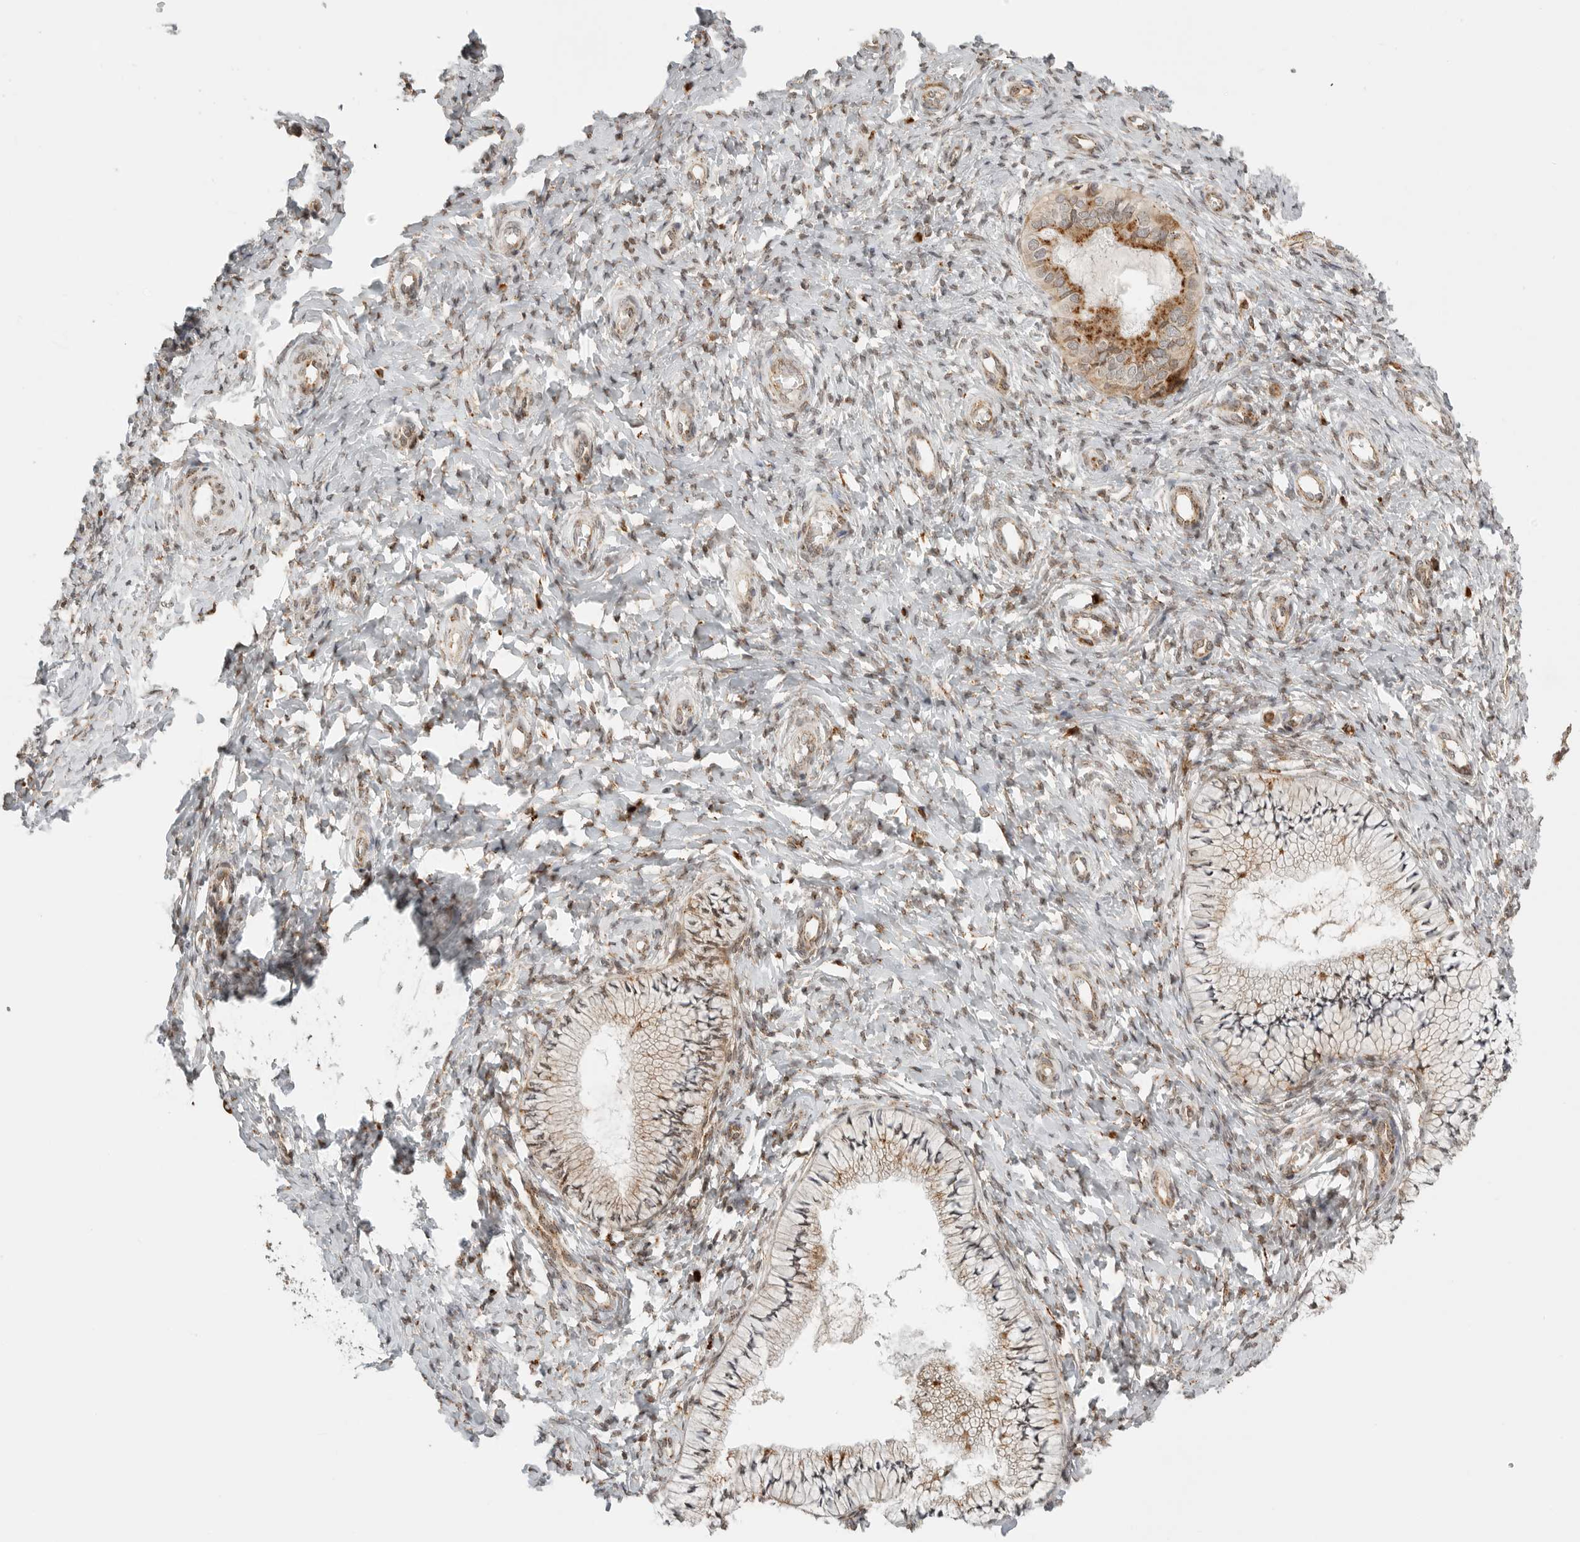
{"staining": {"intensity": "moderate", "quantity": ">75%", "location": "cytoplasmic/membranous"}, "tissue": "cervix", "cell_type": "Glandular cells", "image_type": "normal", "snomed": [{"axis": "morphology", "description": "Normal tissue, NOS"}, {"axis": "topography", "description": "Cervix"}], "caption": "Immunohistochemistry (IHC) image of normal cervix: human cervix stained using immunohistochemistry reveals medium levels of moderate protein expression localized specifically in the cytoplasmic/membranous of glandular cells, appearing as a cytoplasmic/membranous brown color.", "gene": "IDUA", "patient": {"sex": "female", "age": 36}}